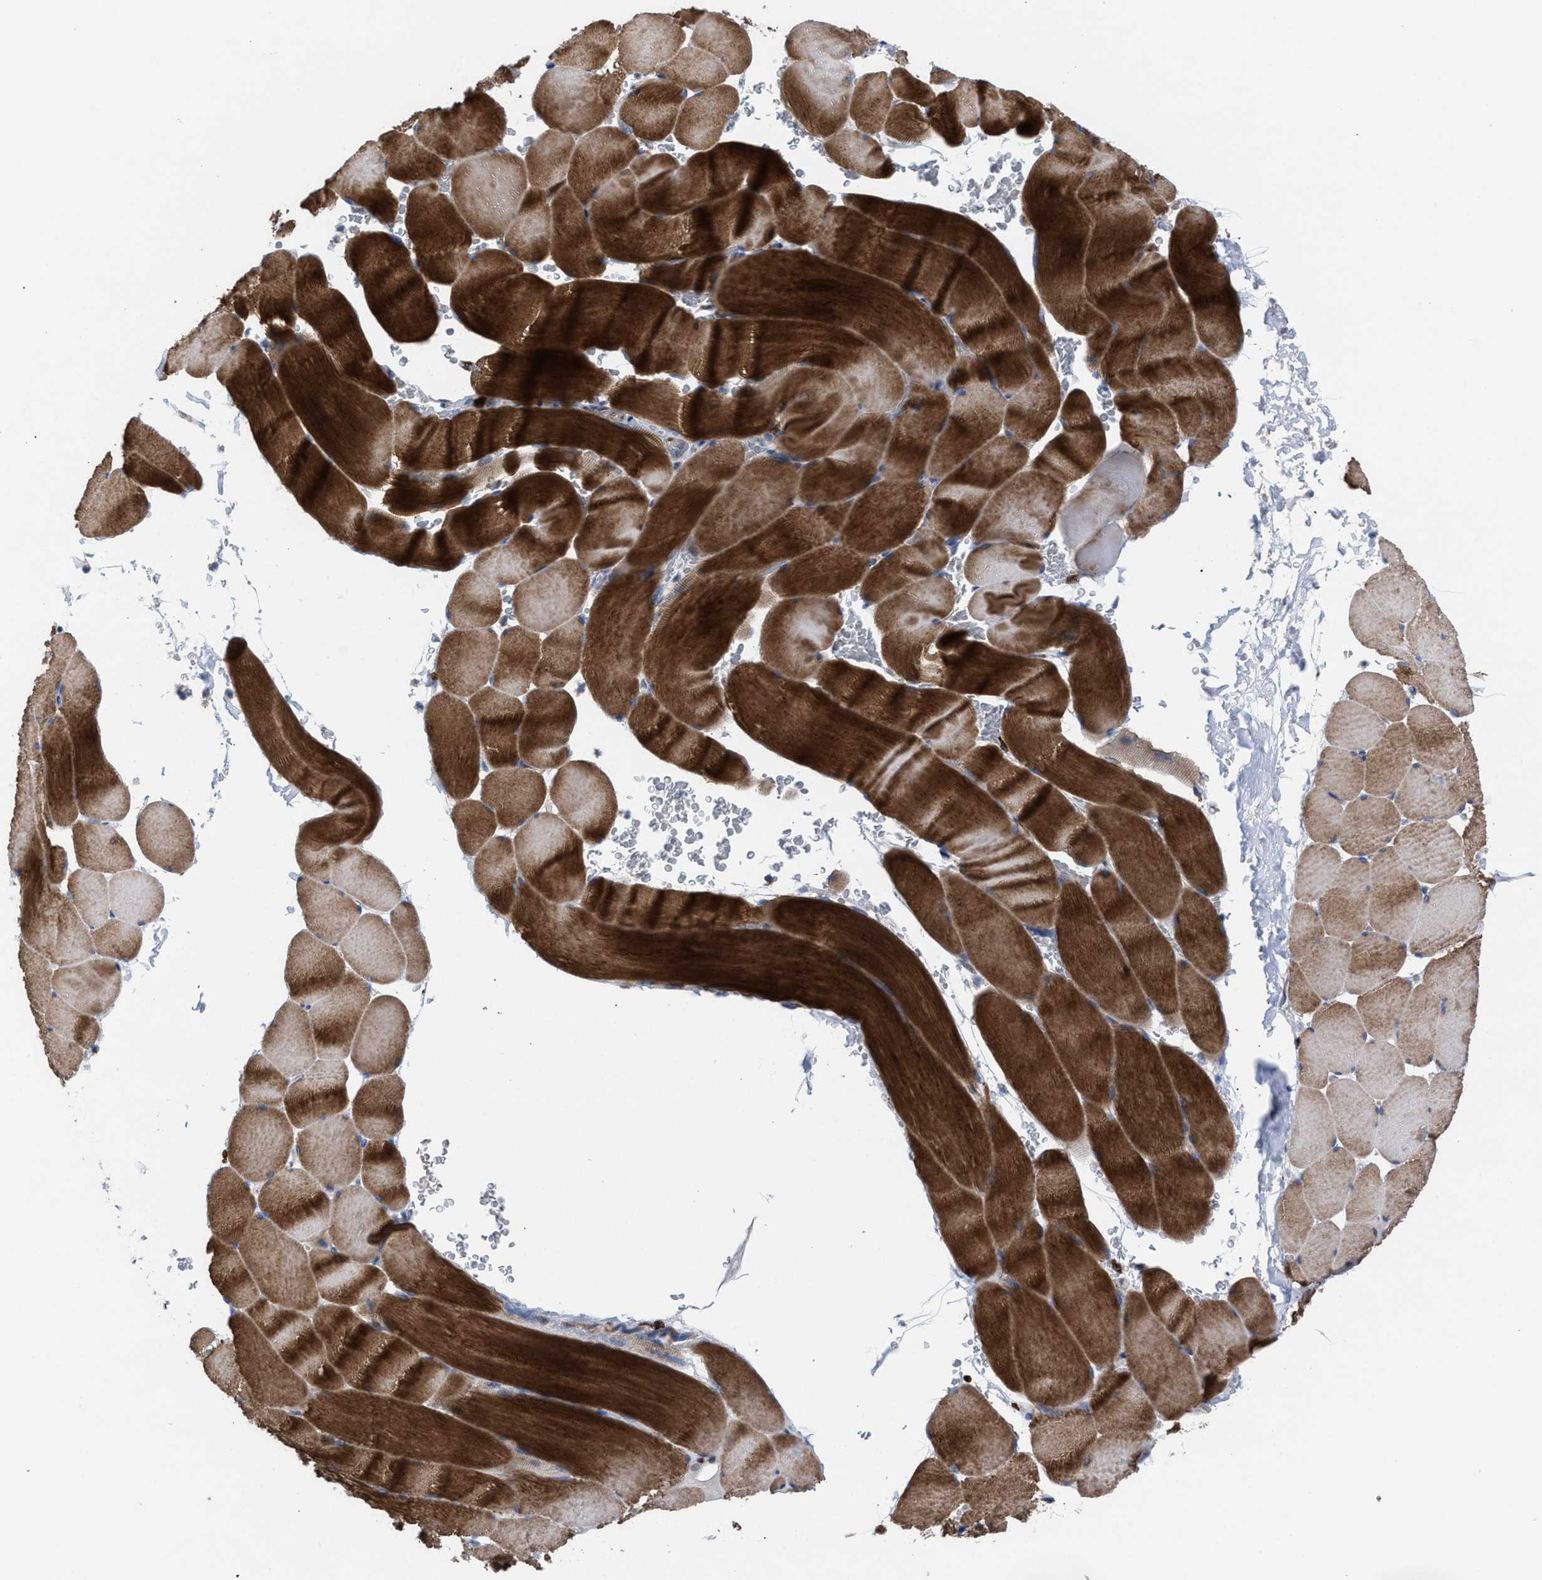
{"staining": {"intensity": "strong", "quantity": ">75%", "location": "cytoplasmic/membranous"}, "tissue": "skeletal muscle", "cell_type": "Myocytes", "image_type": "normal", "snomed": [{"axis": "morphology", "description": "Normal tissue, NOS"}, {"axis": "topography", "description": "Skeletal muscle"}], "caption": "Skeletal muscle stained with DAB (3,3'-diaminobenzidine) IHC demonstrates high levels of strong cytoplasmic/membranous expression in approximately >75% of myocytes.", "gene": "SLC47A1", "patient": {"sex": "male", "age": 62}}